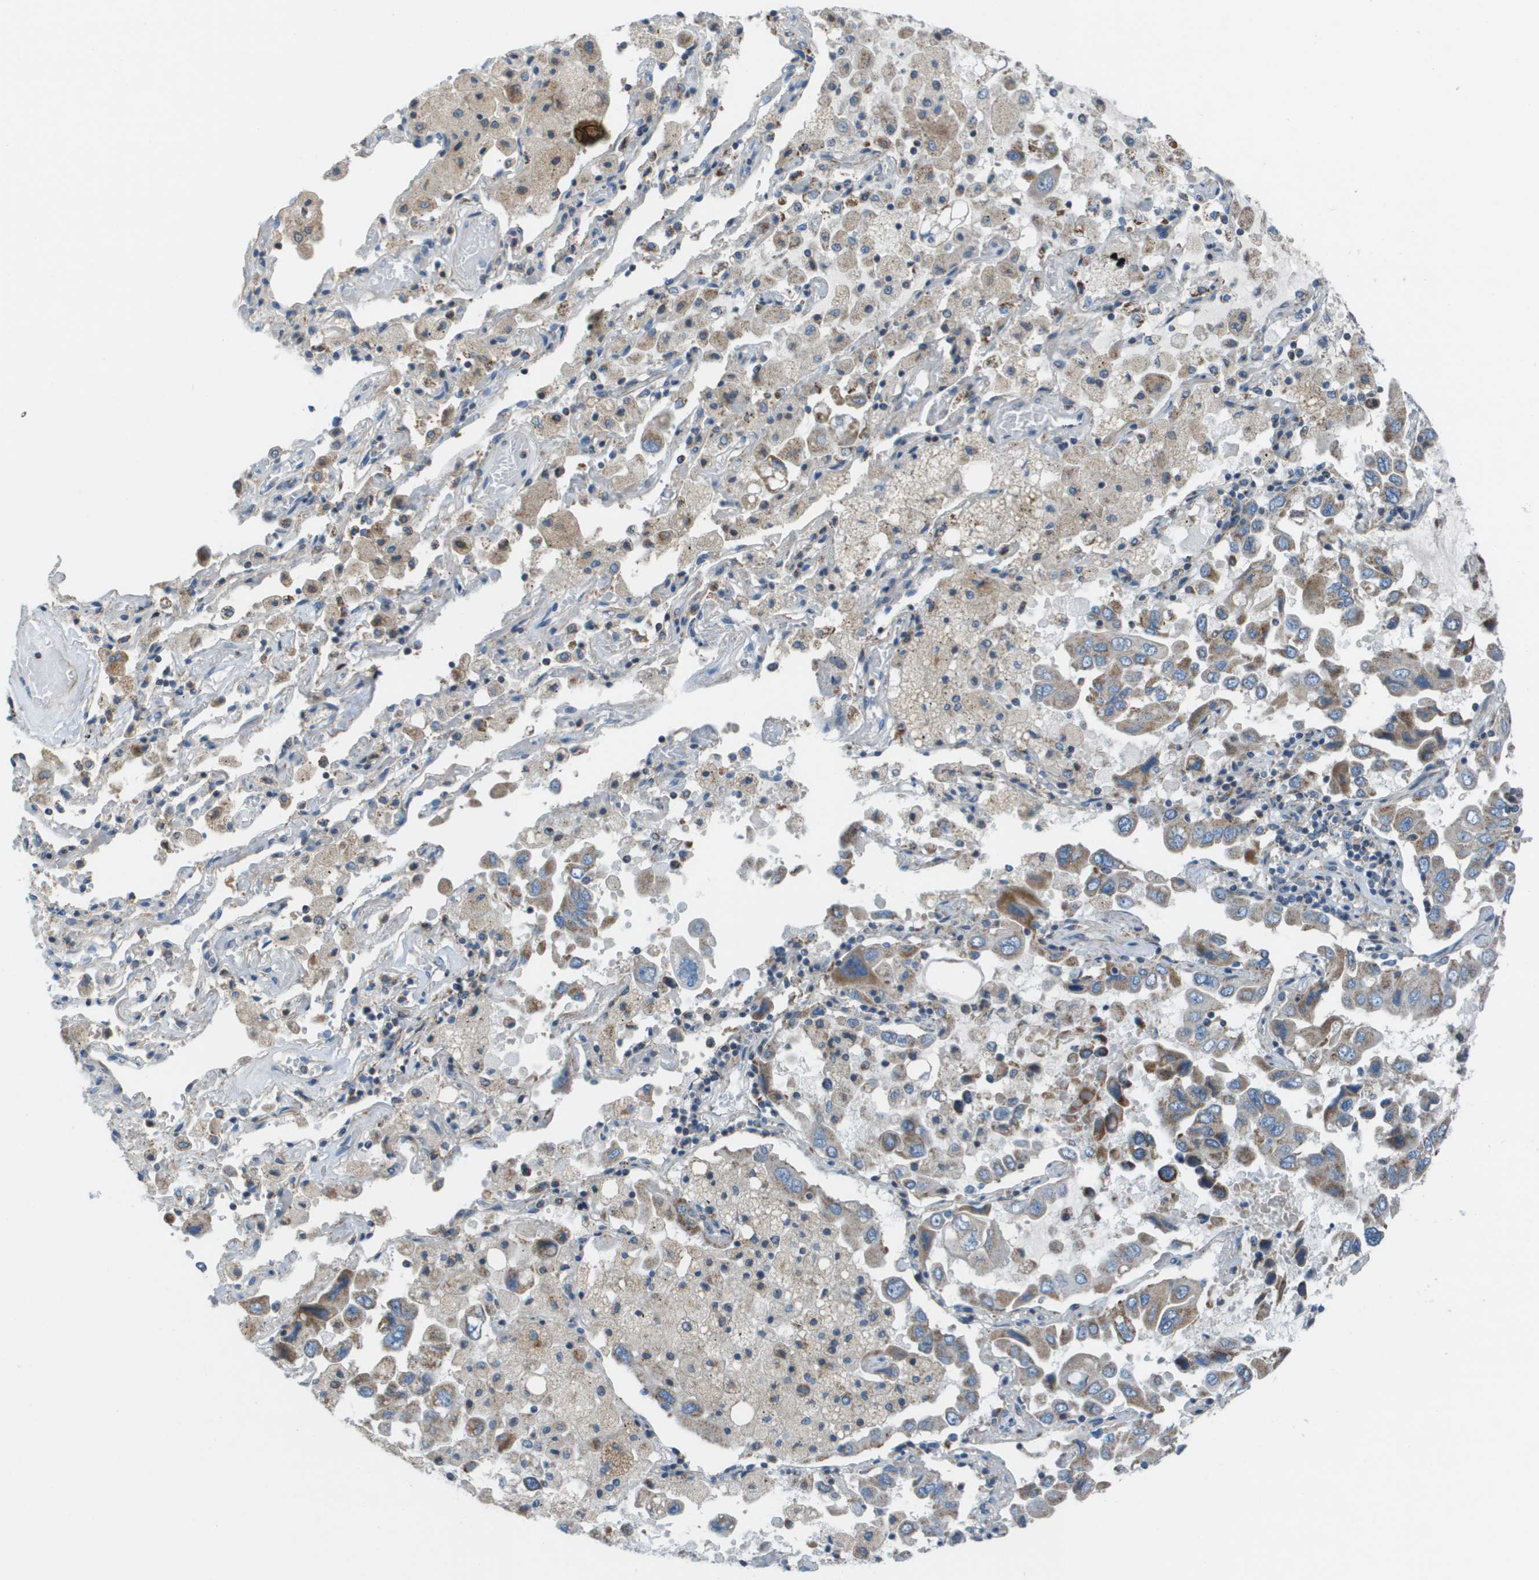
{"staining": {"intensity": "moderate", "quantity": ">75%", "location": "cytoplasmic/membranous"}, "tissue": "lung cancer", "cell_type": "Tumor cells", "image_type": "cancer", "snomed": [{"axis": "morphology", "description": "Adenocarcinoma, NOS"}, {"axis": "topography", "description": "Lung"}], "caption": "A histopathology image of lung adenocarcinoma stained for a protein shows moderate cytoplasmic/membranous brown staining in tumor cells.", "gene": "GALNT6", "patient": {"sex": "male", "age": 64}}